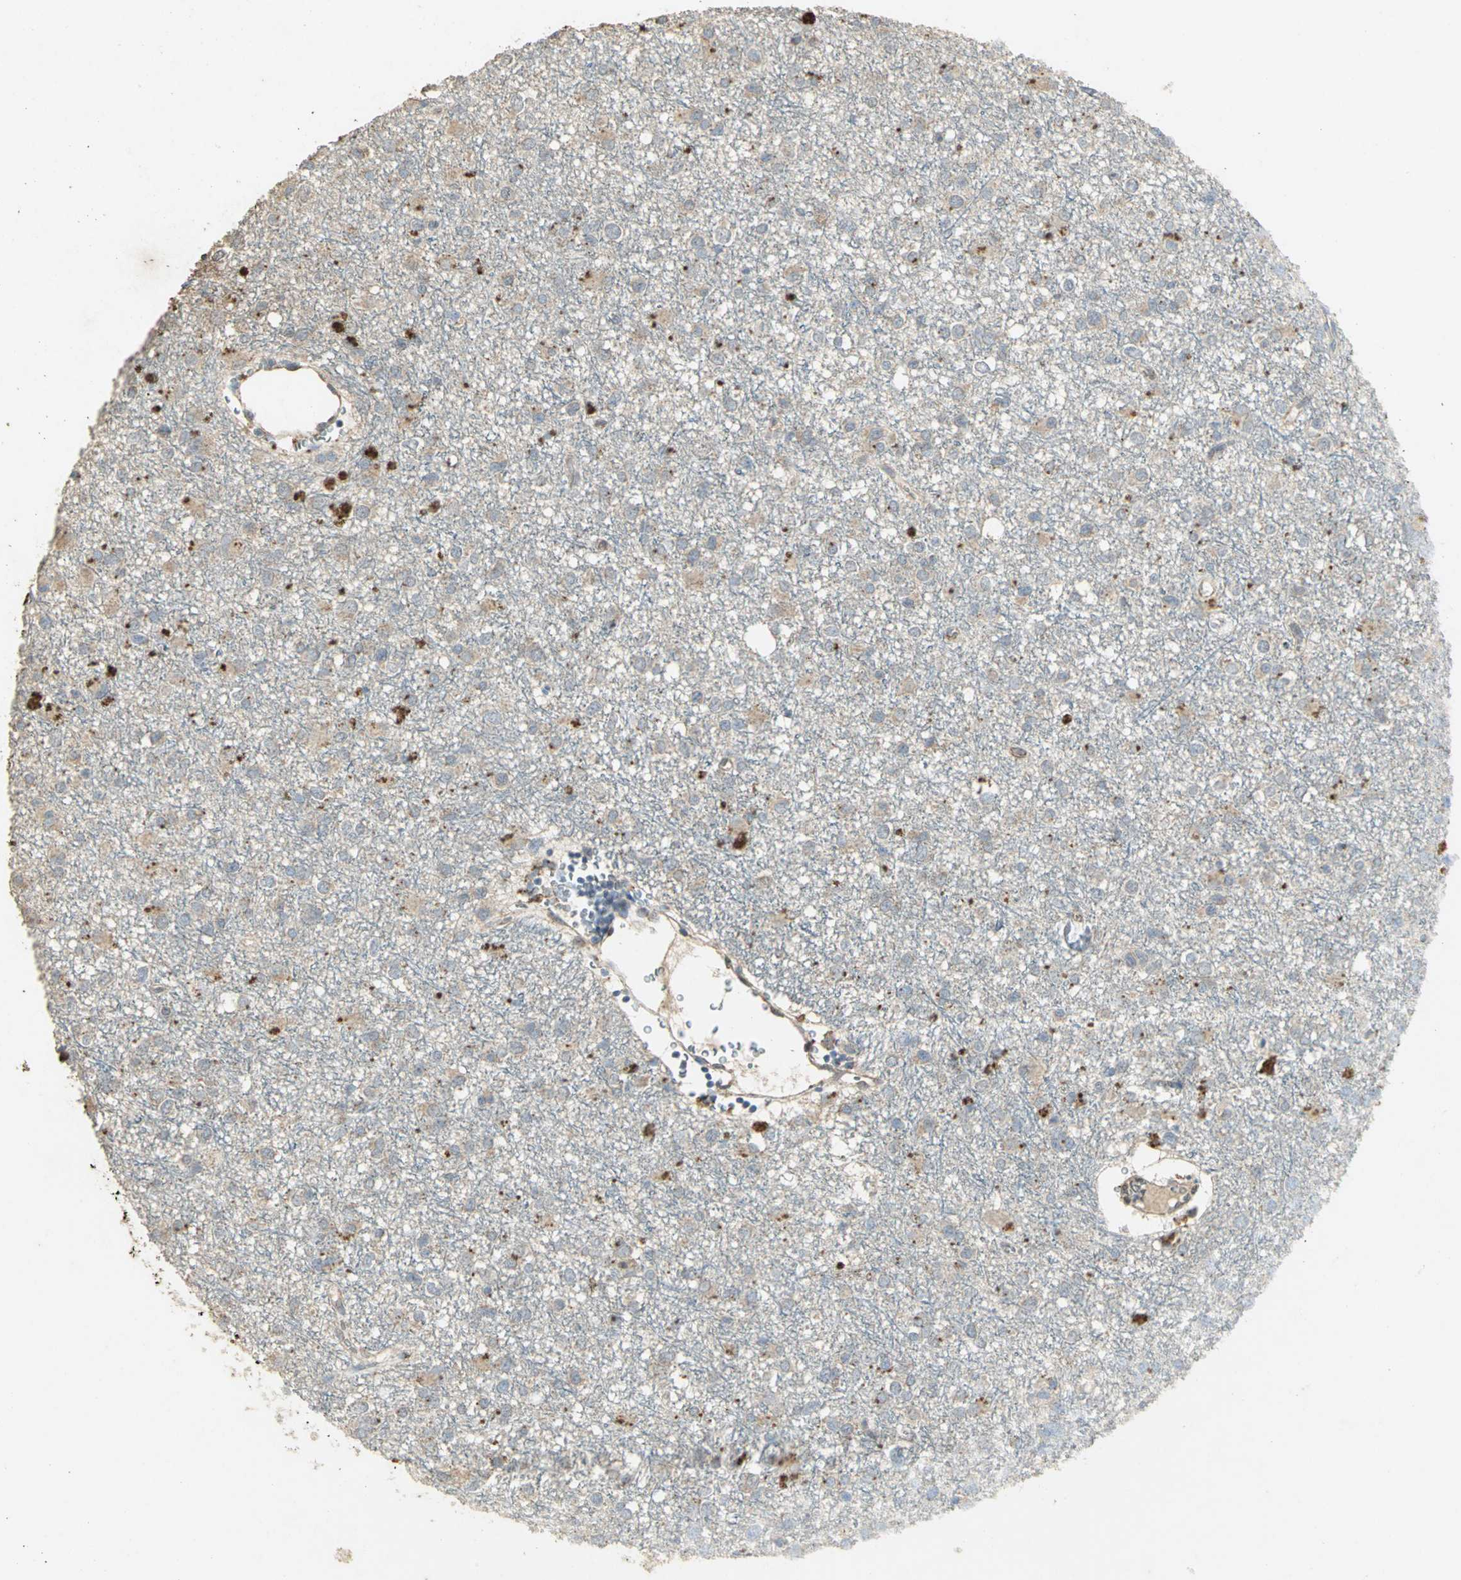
{"staining": {"intensity": "weak", "quantity": "<25%", "location": "cytoplasmic/membranous"}, "tissue": "glioma", "cell_type": "Tumor cells", "image_type": "cancer", "snomed": [{"axis": "morphology", "description": "Glioma, malignant, Low grade"}, {"axis": "topography", "description": "Brain"}], "caption": "Image shows no protein expression in tumor cells of malignant low-grade glioma tissue.", "gene": "ASB9", "patient": {"sex": "male", "age": 42}}